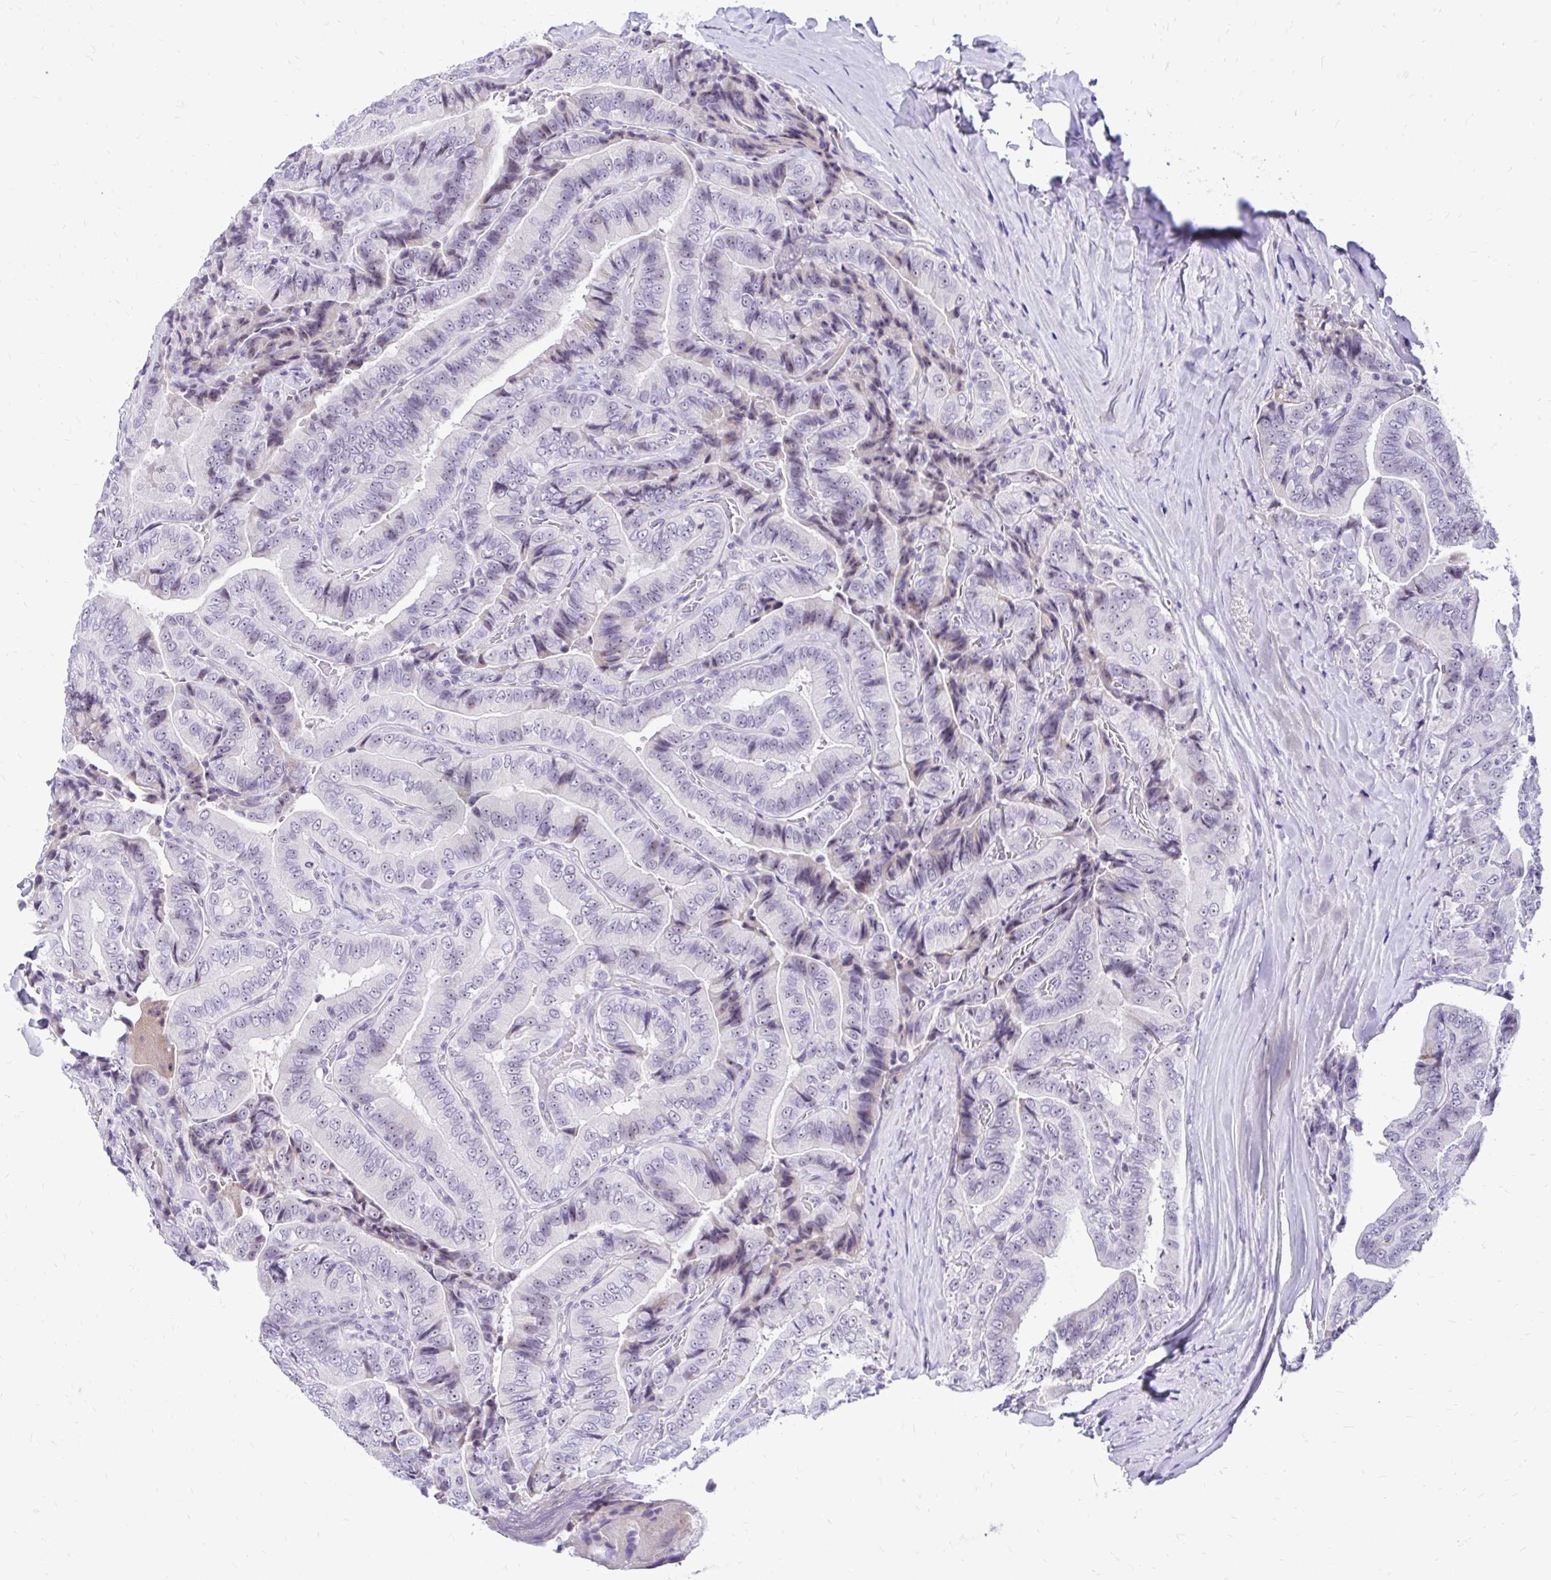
{"staining": {"intensity": "negative", "quantity": "none", "location": "none"}, "tissue": "thyroid cancer", "cell_type": "Tumor cells", "image_type": "cancer", "snomed": [{"axis": "morphology", "description": "Papillary adenocarcinoma, NOS"}, {"axis": "topography", "description": "Thyroid gland"}], "caption": "Immunohistochemical staining of thyroid cancer shows no significant positivity in tumor cells. (Stains: DAB immunohistochemistry with hematoxylin counter stain, Microscopy: brightfield microscopy at high magnification).", "gene": "NIFK", "patient": {"sex": "male", "age": 61}}